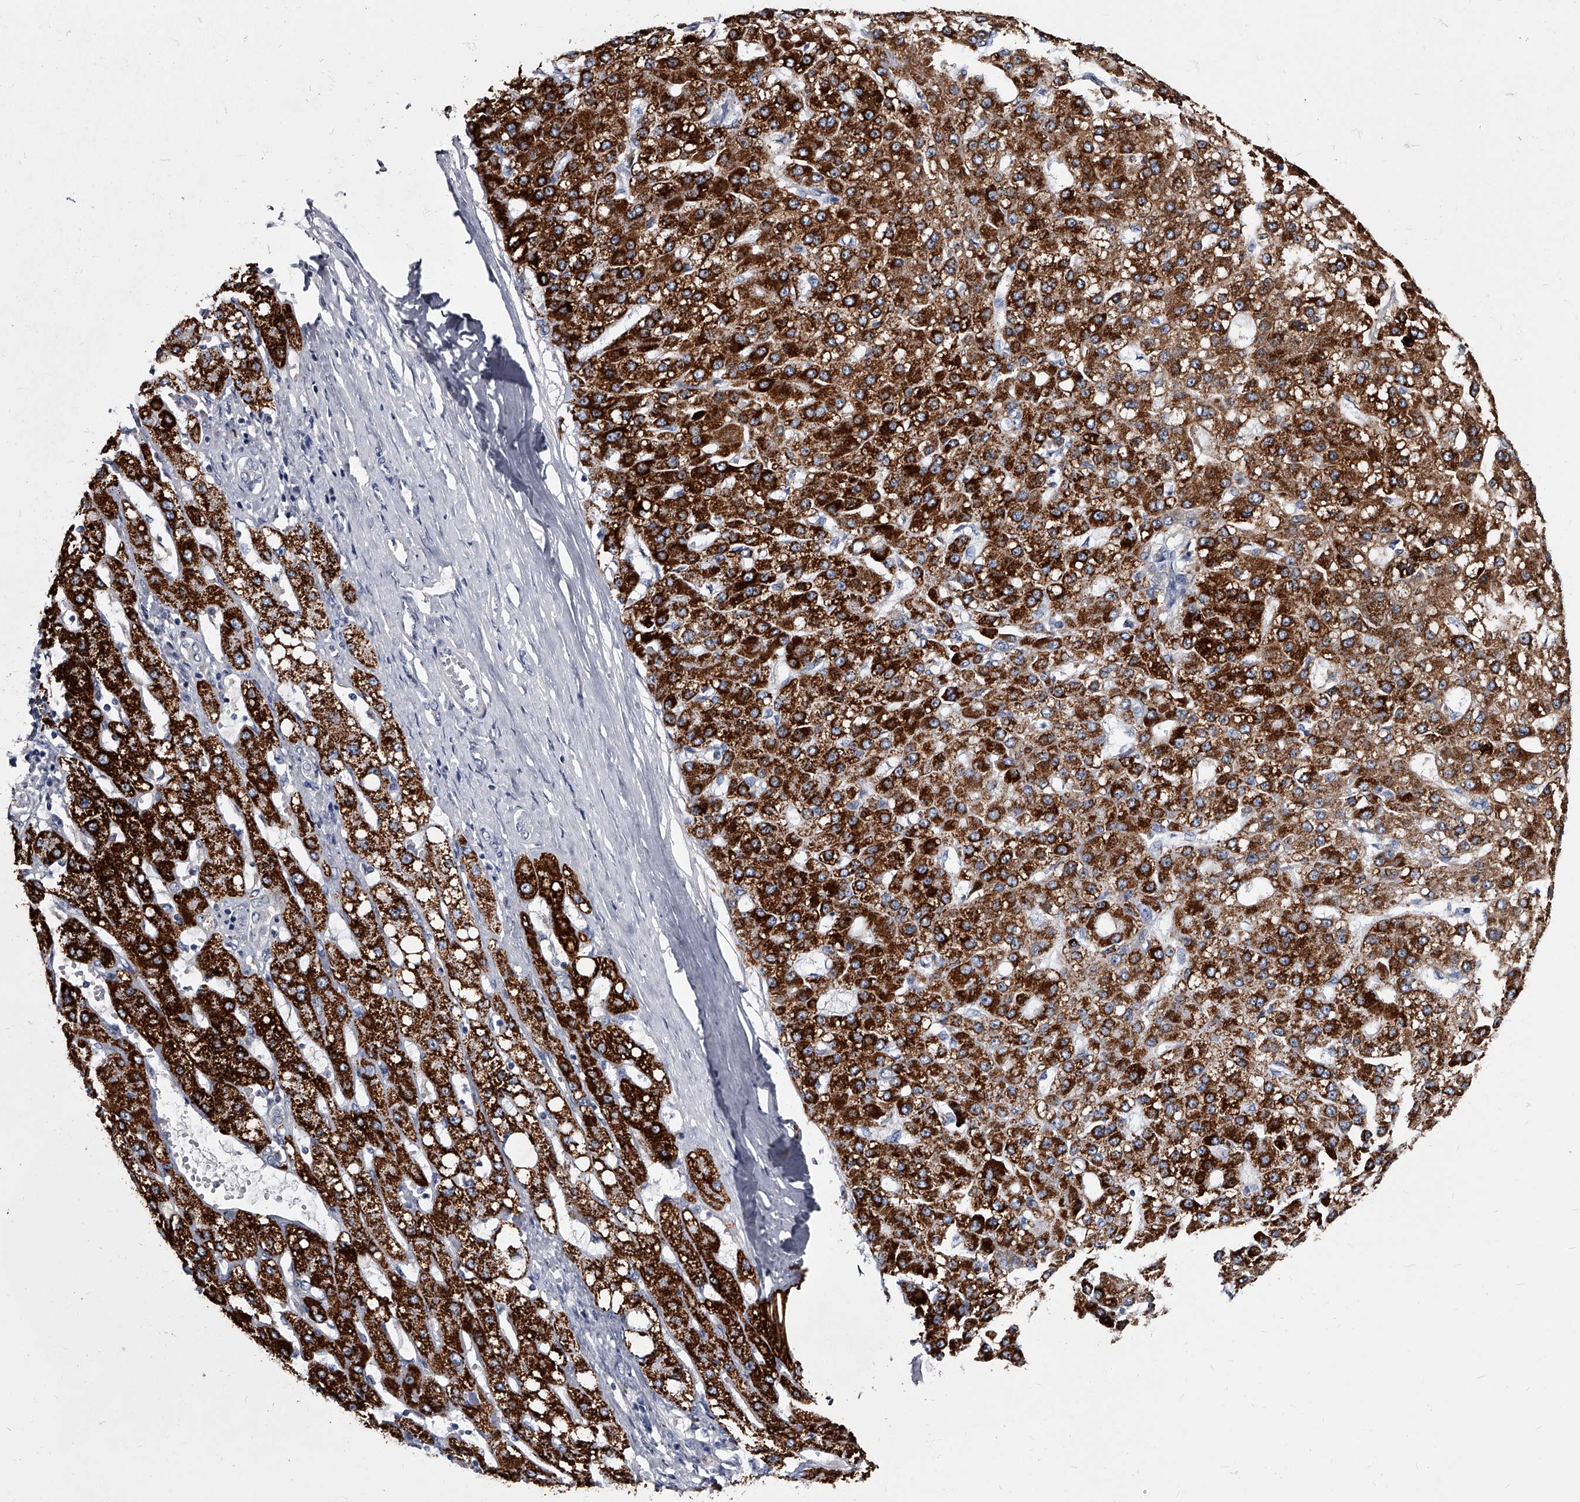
{"staining": {"intensity": "strong", "quantity": ">75%", "location": "cytoplasmic/membranous"}, "tissue": "liver cancer", "cell_type": "Tumor cells", "image_type": "cancer", "snomed": [{"axis": "morphology", "description": "Carcinoma, Hepatocellular, NOS"}, {"axis": "topography", "description": "Liver"}], "caption": "Immunohistochemical staining of human liver hepatocellular carcinoma reveals strong cytoplasmic/membranous protein positivity in approximately >75% of tumor cells.", "gene": "GAPVD1", "patient": {"sex": "male", "age": 67}}